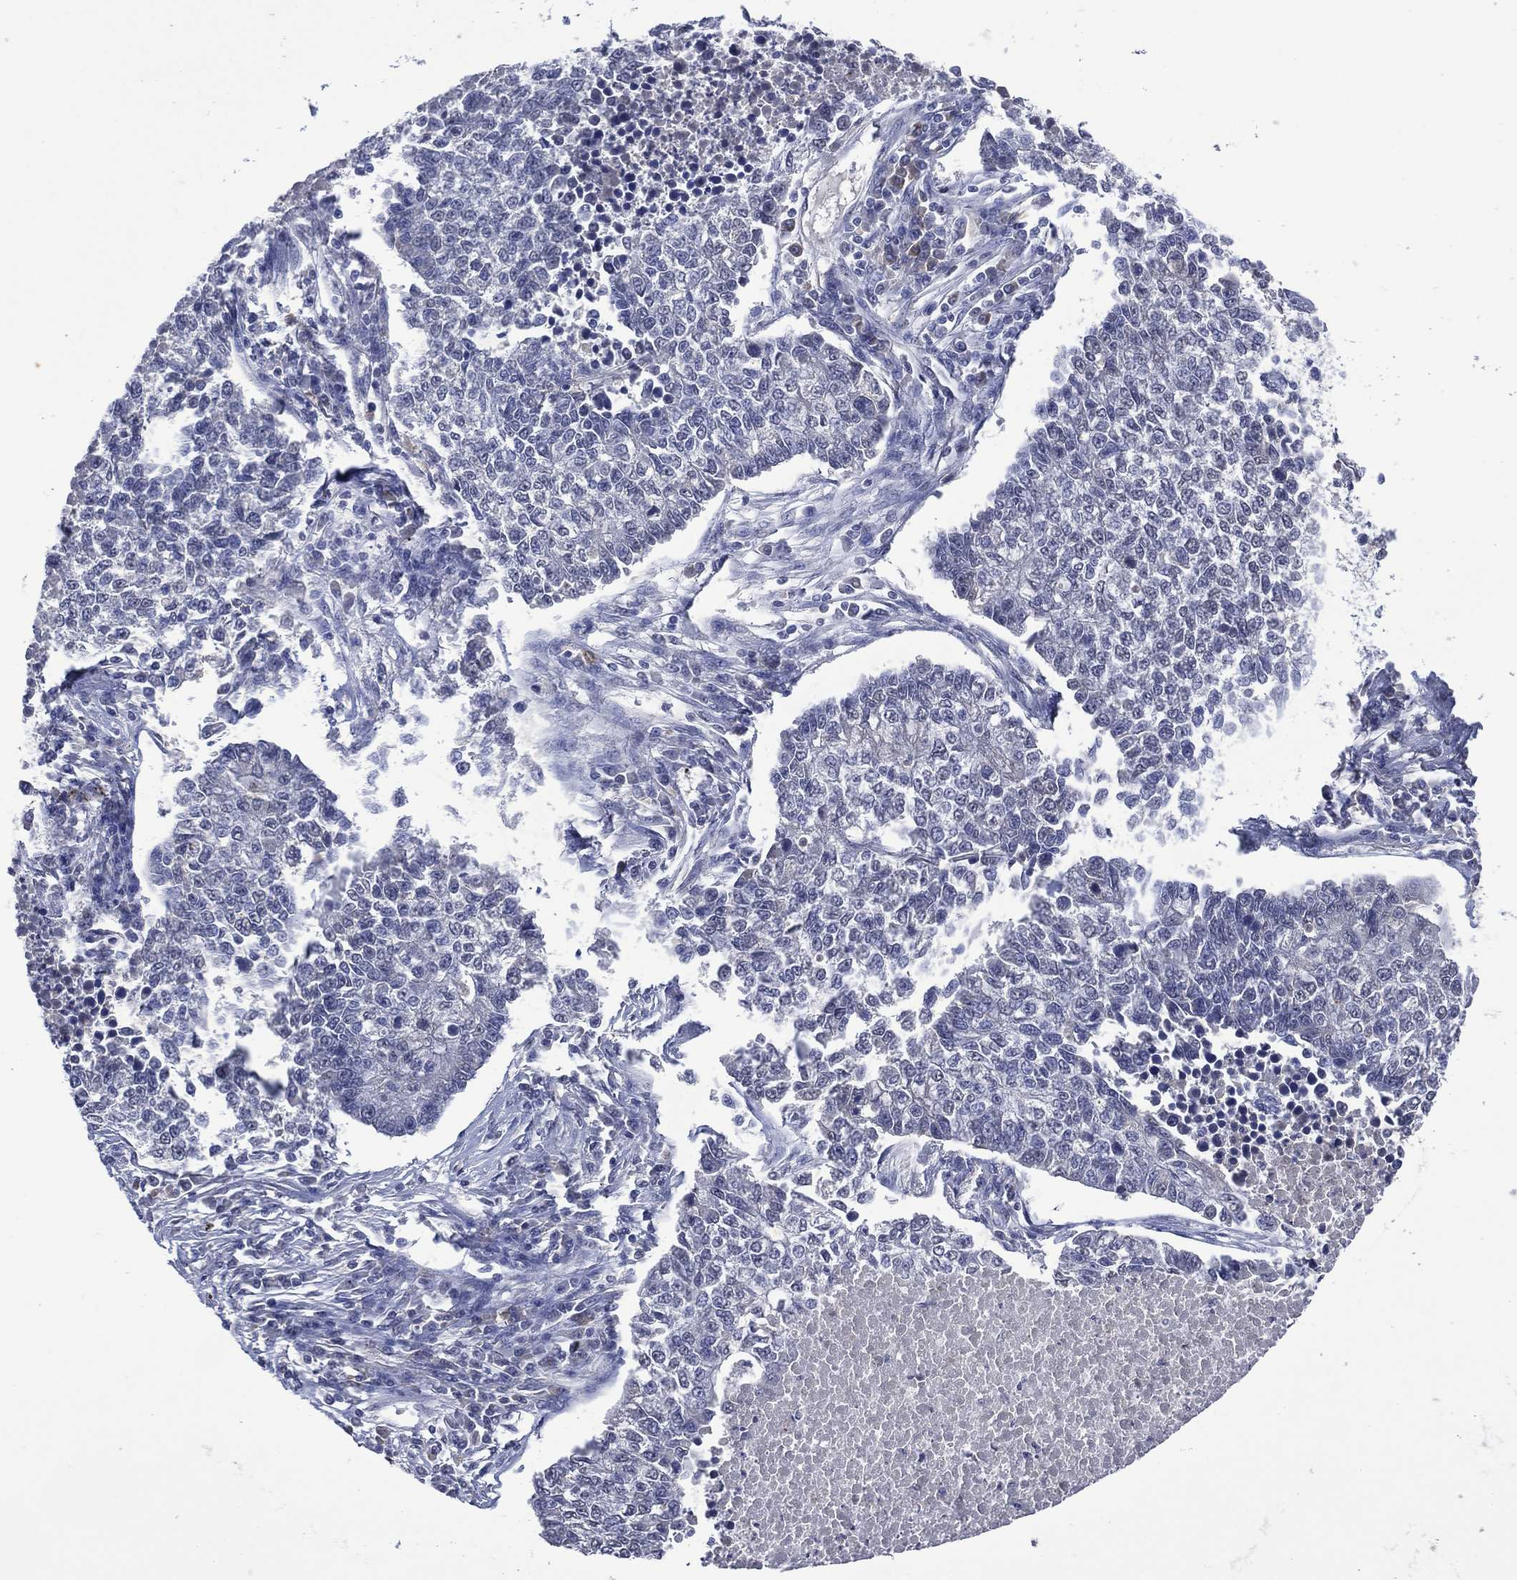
{"staining": {"intensity": "negative", "quantity": "none", "location": "none"}, "tissue": "lung cancer", "cell_type": "Tumor cells", "image_type": "cancer", "snomed": [{"axis": "morphology", "description": "Adenocarcinoma, NOS"}, {"axis": "topography", "description": "Lung"}], "caption": "Image shows no significant protein positivity in tumor cells of adenocarcinoma (lung).", "gene": "ASB10", "patient": {"sex": "male", "age": 57}}